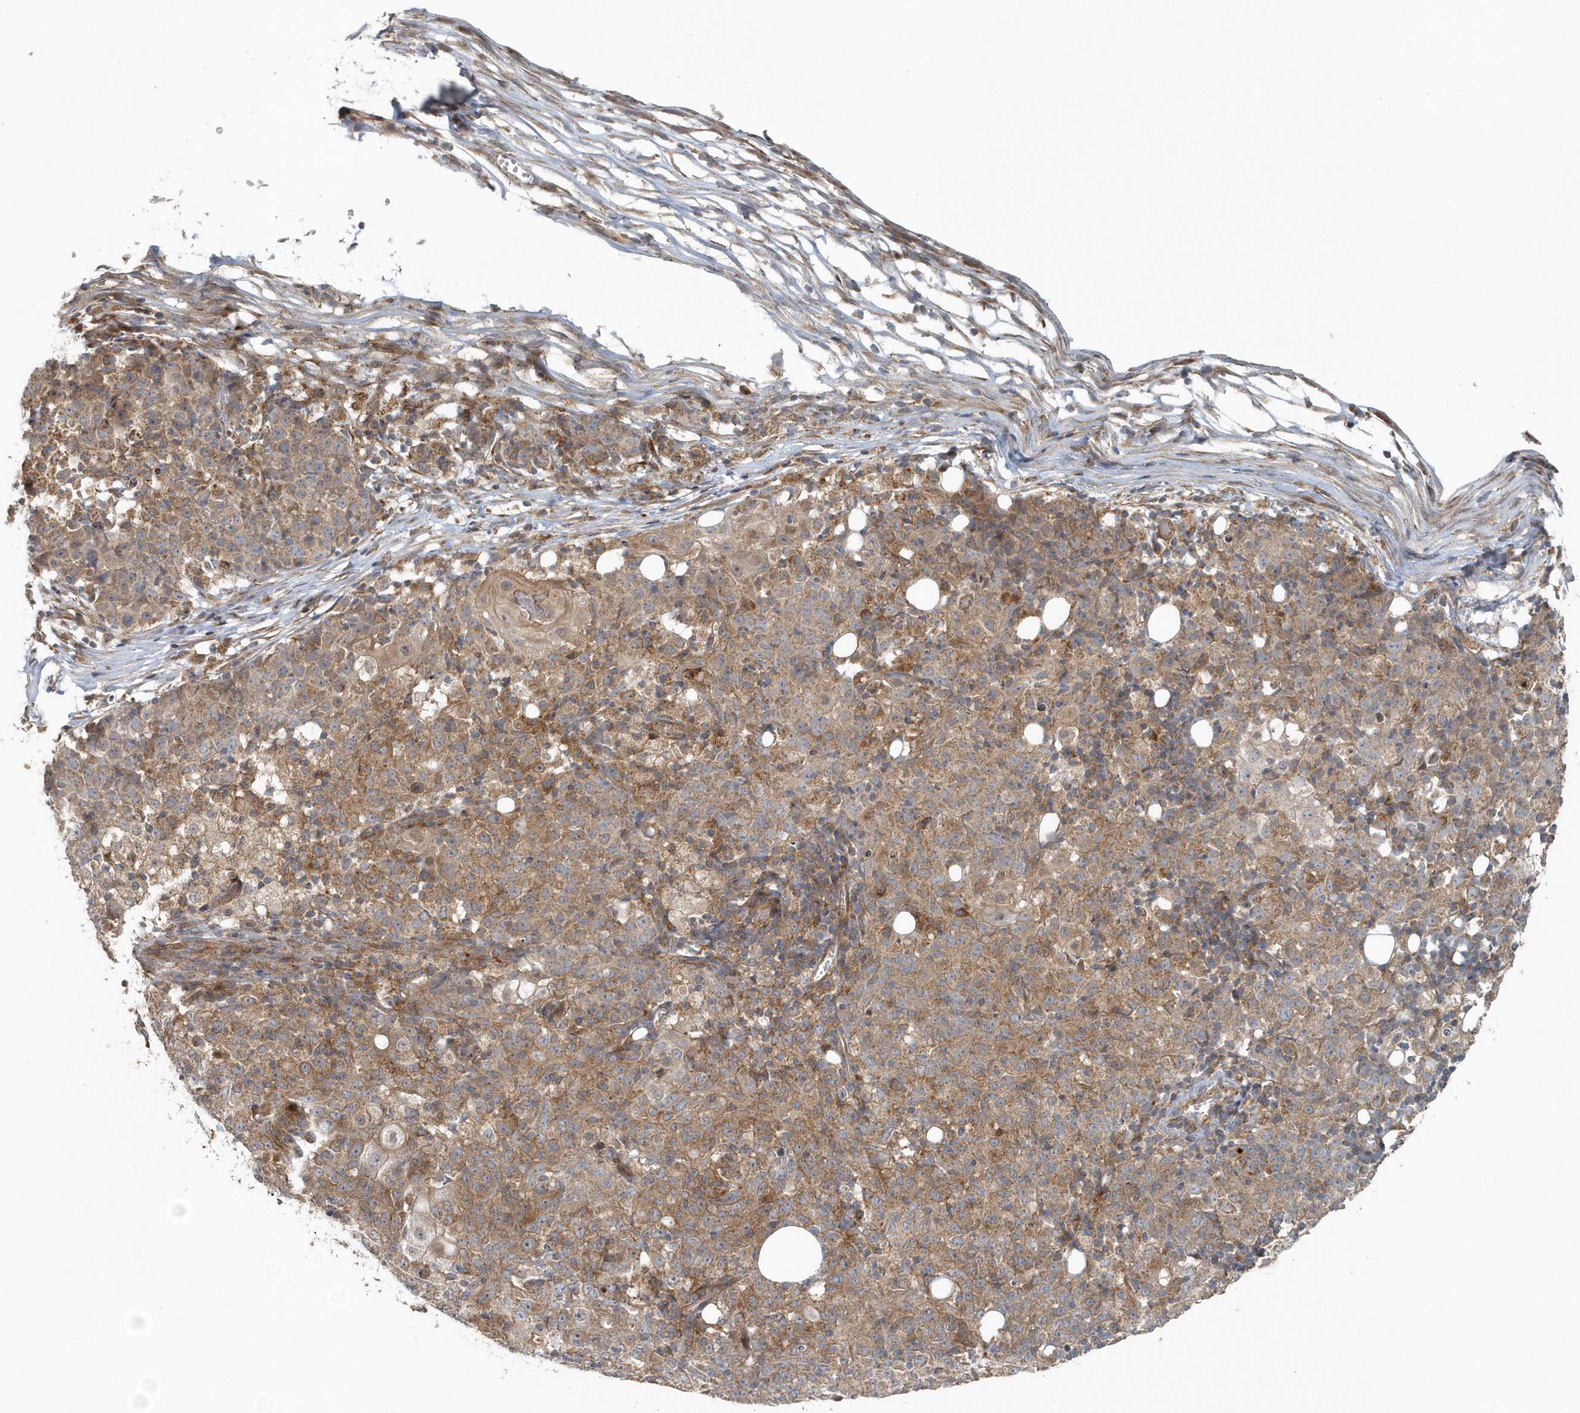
{"staining": {"intensity": "moderate", "quantity": ">75%", "location": "cytoplasmic/membranous"}, "tissue": "ovarian cancer", "cell_type": "Tumor cells", "image_type": "cancer", "snomed": [{"axis": "morphology", "description": "Carcinoma, endometroid"}, {"axis": "topography", "description": "Ovary"}], "caption": "Immunohistochemical staining of human ovarian endometroid carcinoma reveals moderate cytoplasmic/membranous protein positivity in about >75% of tumor cells.", "gene": "MMUT", "patient": {"sex": "female", "age": 42}}